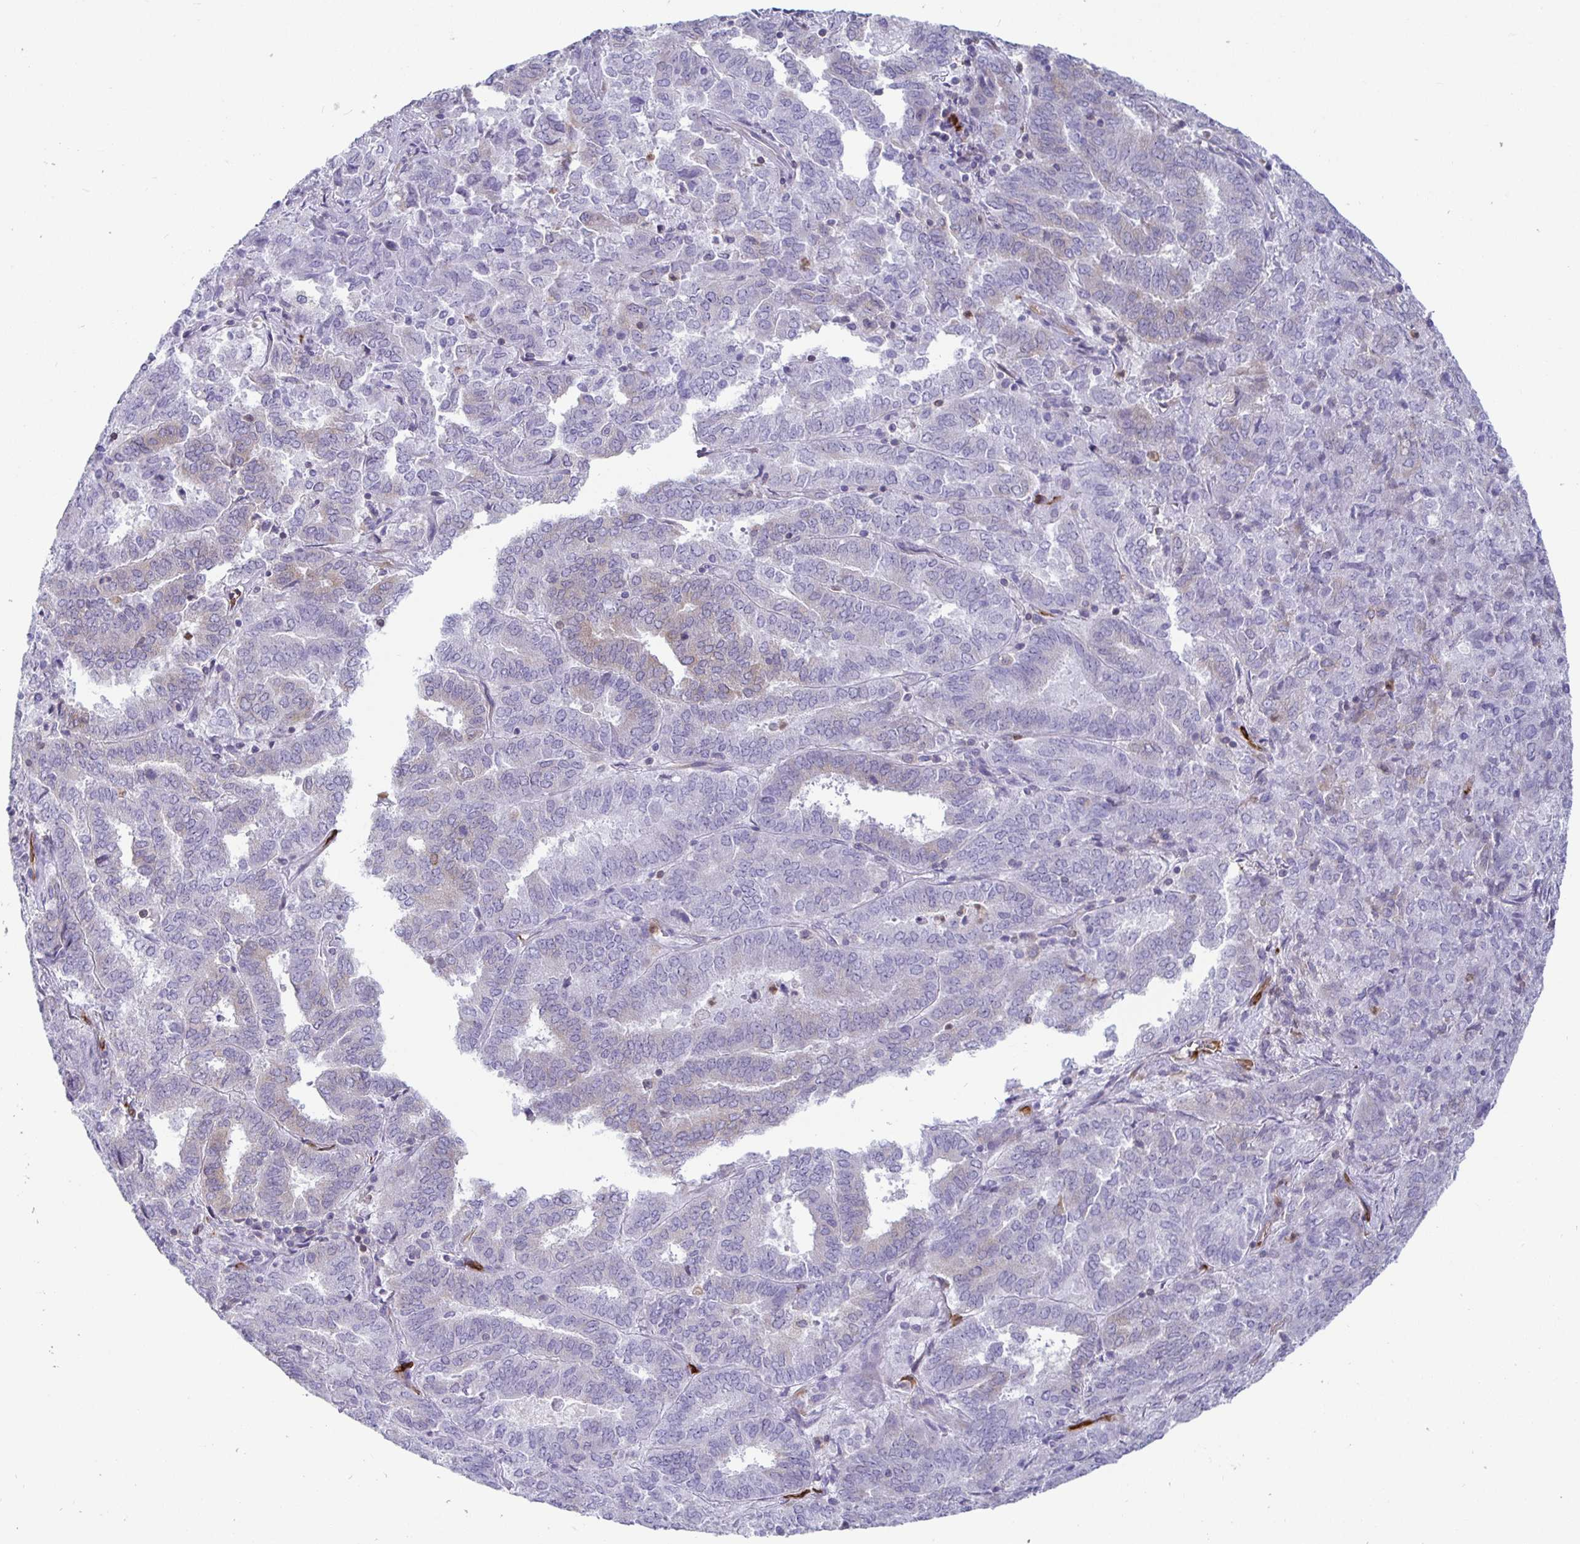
{"staining": {"intensity": "negative", "quantity": "none", "location": "none"}, "tissue": "endometrial cancer", "cell_type": "Tumor cells", "image_type": "cancer", "snomed": [{"axis": "morphology", "description": "Adenocarcinoma, NOS"}, {"axis": "topography", "description": "Endometrium"}], "caption": "Immunohistochemical staining of human adenocarcinoma (endometrial) demonstrates no significant staining in tumor cells.", "gene": "TP53I11", "patient": {"sex": "female", "age": 72}}